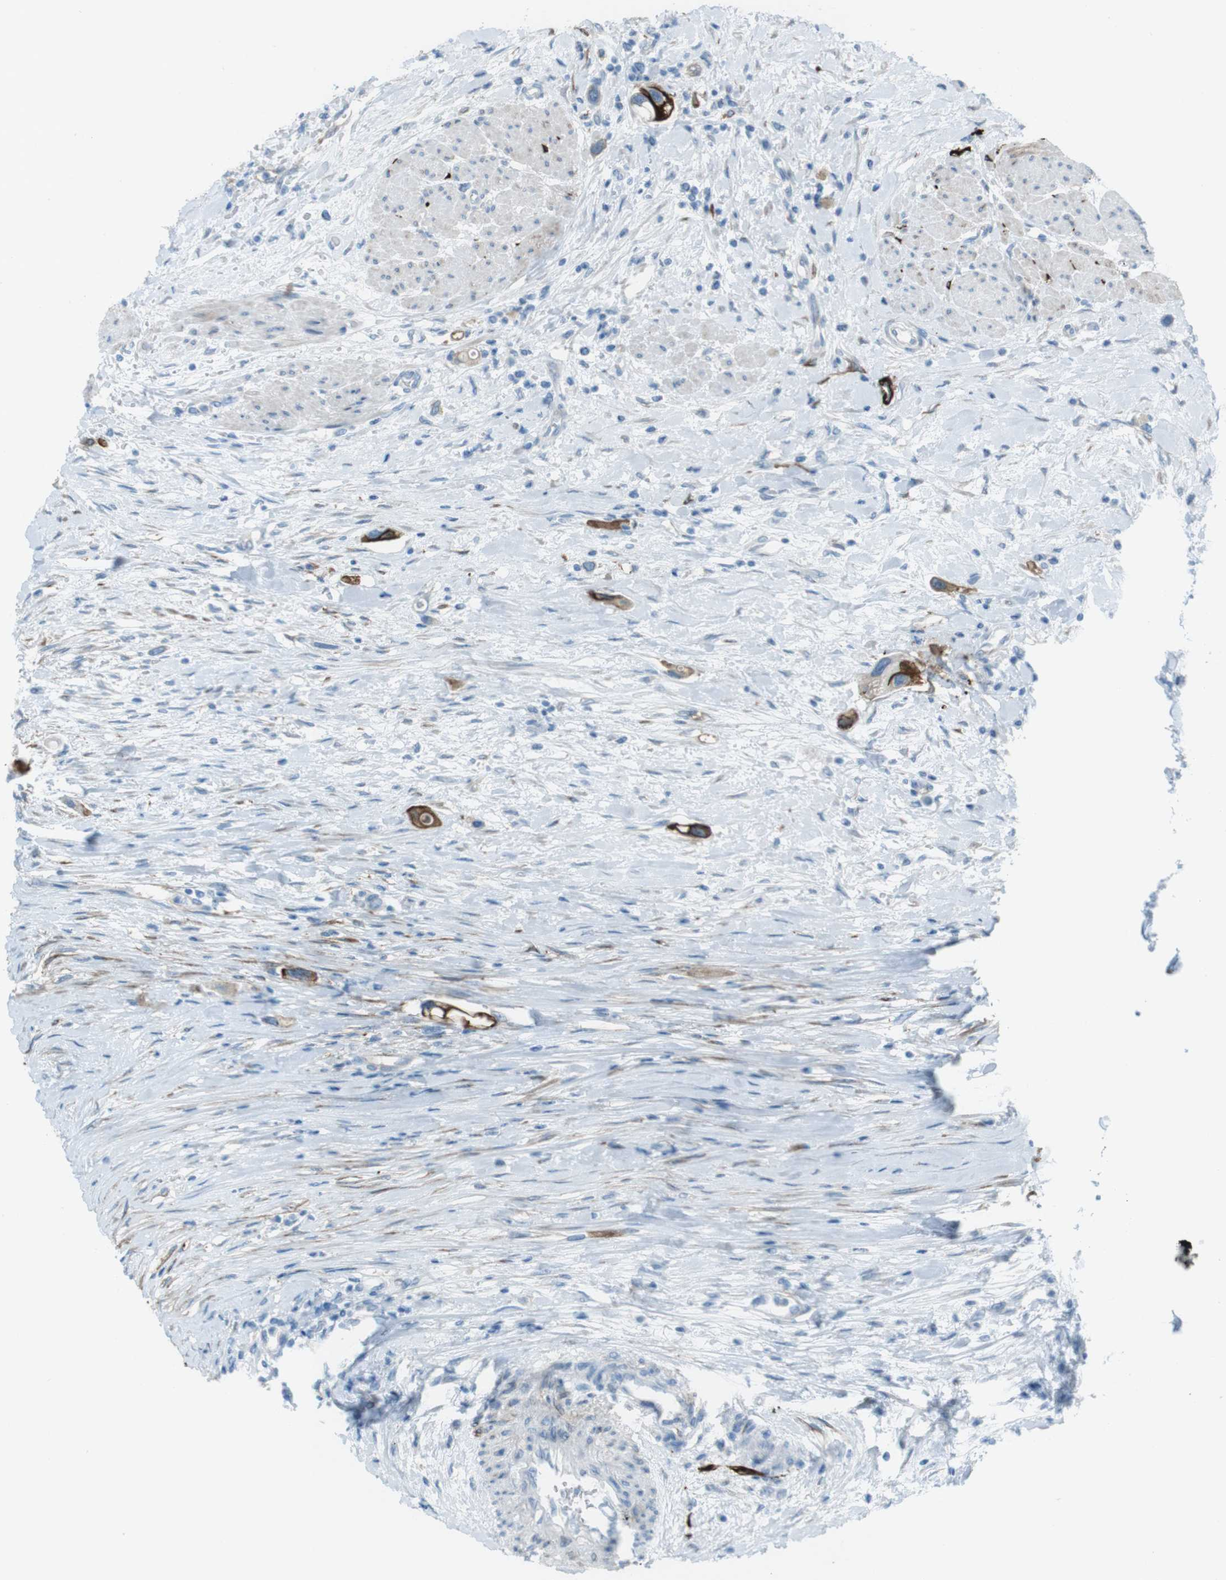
{"staining": {"intensity": "negative", "quantity": "none", "location": "none"}, "tissue": "urothelial cancer", "cell_type": "Tumor cells", "image_type": "cancer", "snomed": [{"axis": "morphology", "description": "Urothelial carcinoma, High grade"}, {"axis": "topography", "description": "Urinary bladder"}], "caption": "IHC photomicrograph of neoplastic tissue: human urothelial cancer stained with DAB (3,3'-diaminobenzidine) reveals no significant protein positivity in tumor cells.", "gene": "TUBB2A", "patient": {"sex": "female", "age": 56}}